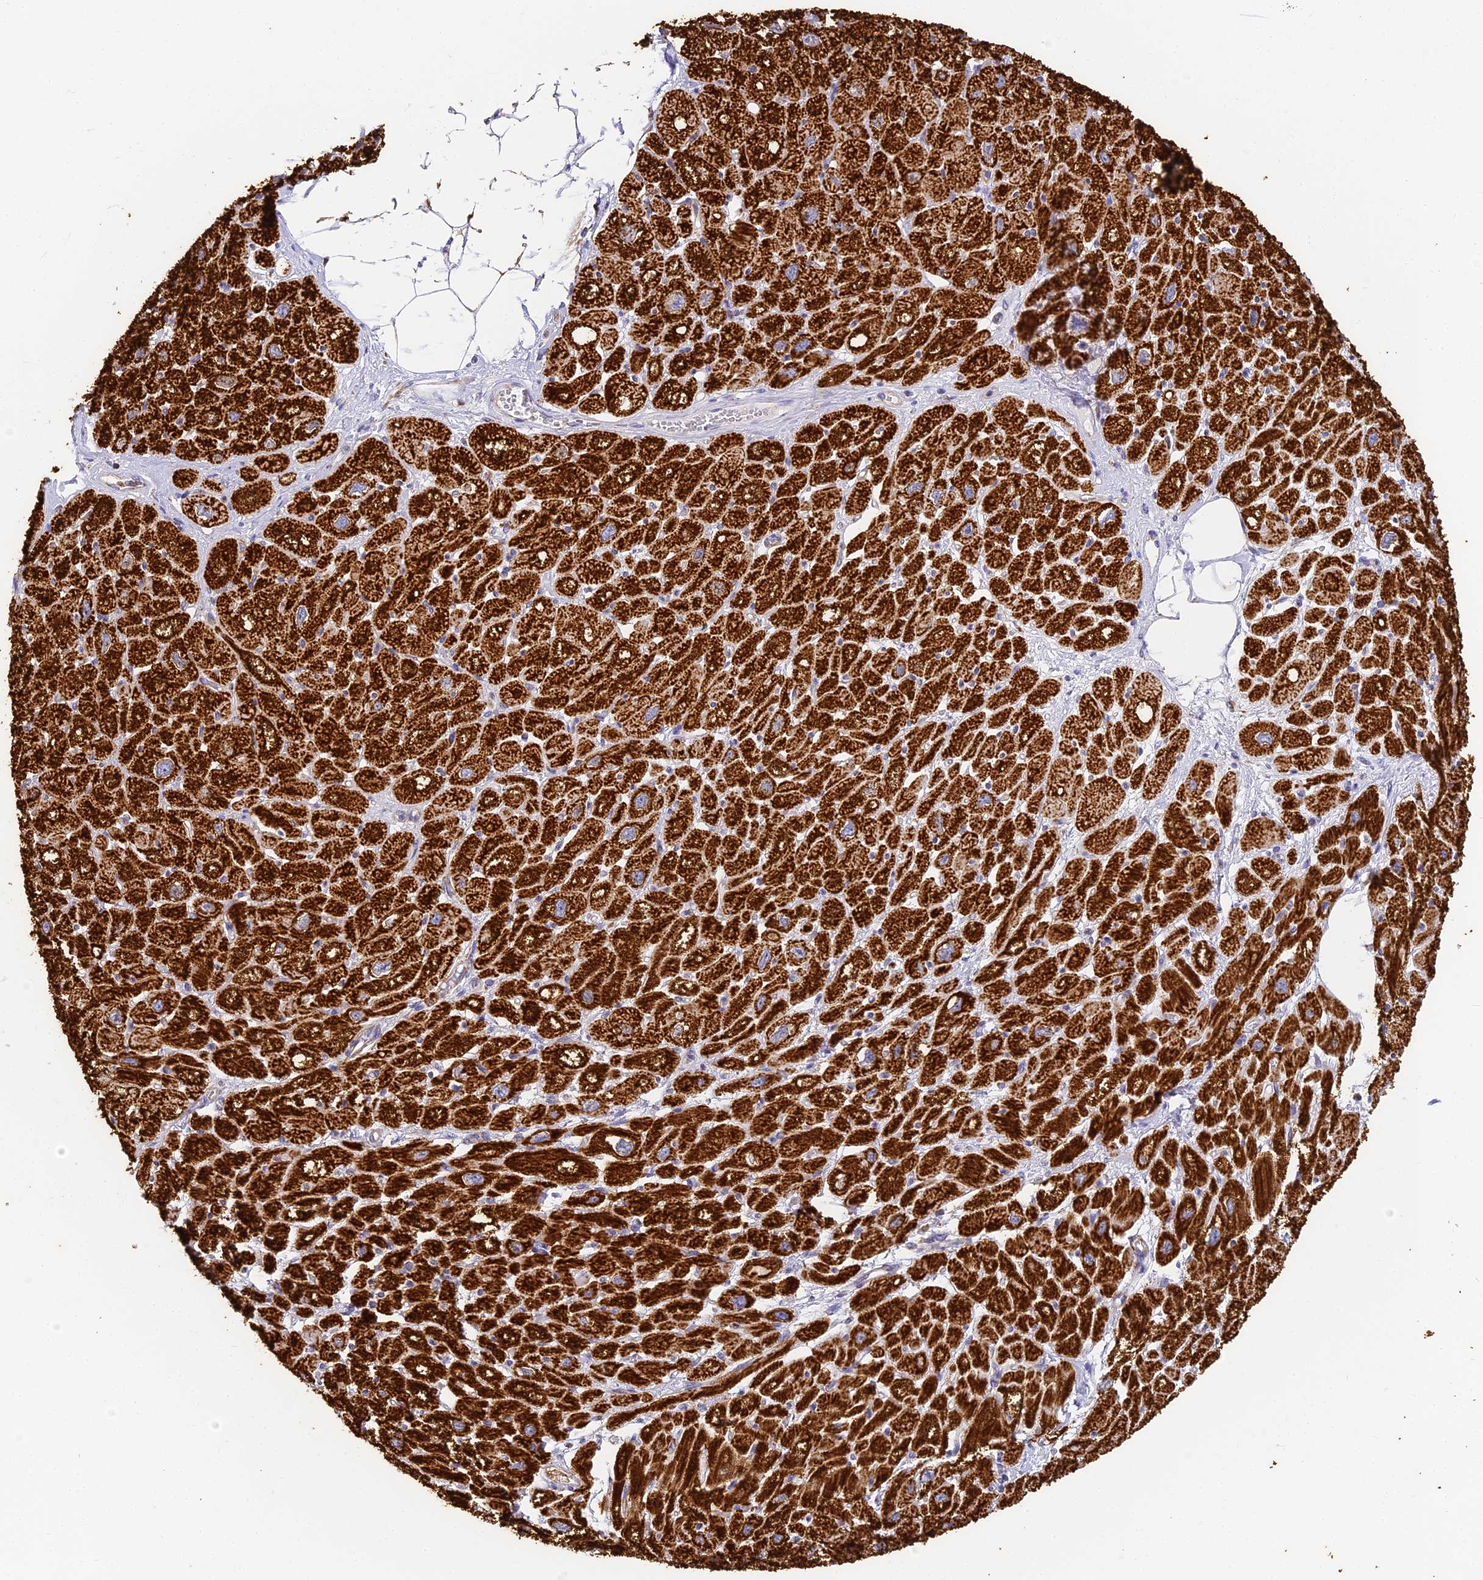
{"staining": {"intensity": "strong", "quantity": ">75%", "location": "cytoplasmic/membranous"}, "tissue": "heart muscle", "cell_type": "Cardiomyocytes", "image_type": "normal", "snomed": [{"axis": "morphology", "description": "Normal tissue, NOS"}, {"axis": "topography", "description": "Heart"}], "caption": "Immunohistochemical staining of unremarkable human heart muscle displays high levels of strong cytoplasmic/membranous staining in approximately >75% of cardiomyocytes. (DAB (3,3'-diaminobenzidine) IHC with brightfield microscopy, high magnification).", "gene": "COX6C", "patient": {"sex": "male", "age": 50}}